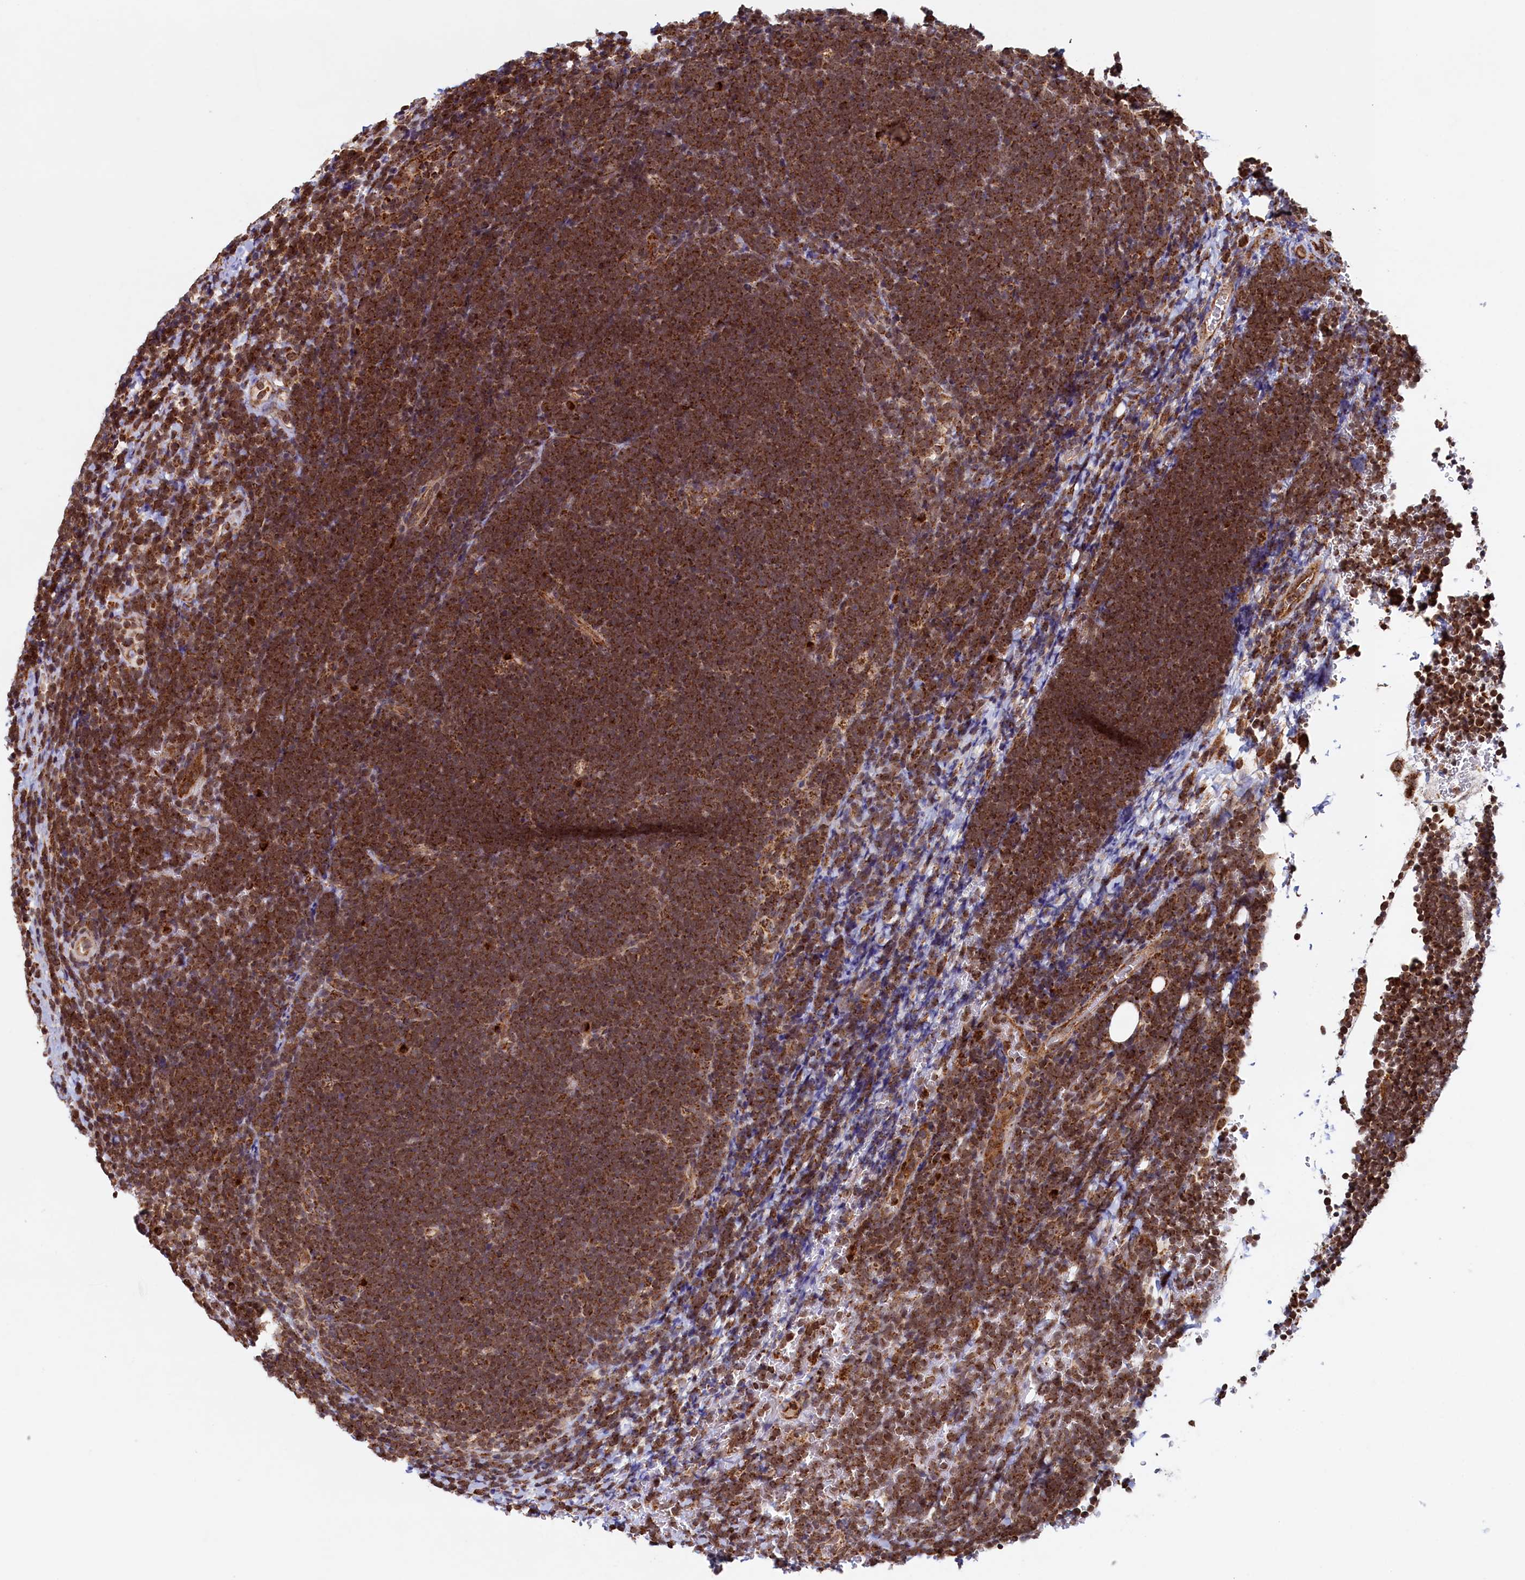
{"staining": {"intensity": "strong", "quantity": ">75%", "location": "cytoplasmic/membranous"}, "tissue": "lymphoma", "cell_type": "Tumor cells", "image_type": "cancer", "snomed": [{"axis": "morphology", "description": "Malignant lymphoma, non-Hodgkin's type, High grade"}, {"axis": "topography", "description": "Lymph node"}], "caption": "Malignant lymphoma, non-Hodgkin's type (high-grade) tissue displays strong cytoplasmic/membranous expression in approximately >75% of tumor cells Nuclei are stained in blue.", "gene": "UBE3B", "patient": {"sex": "male", "age": 13}}